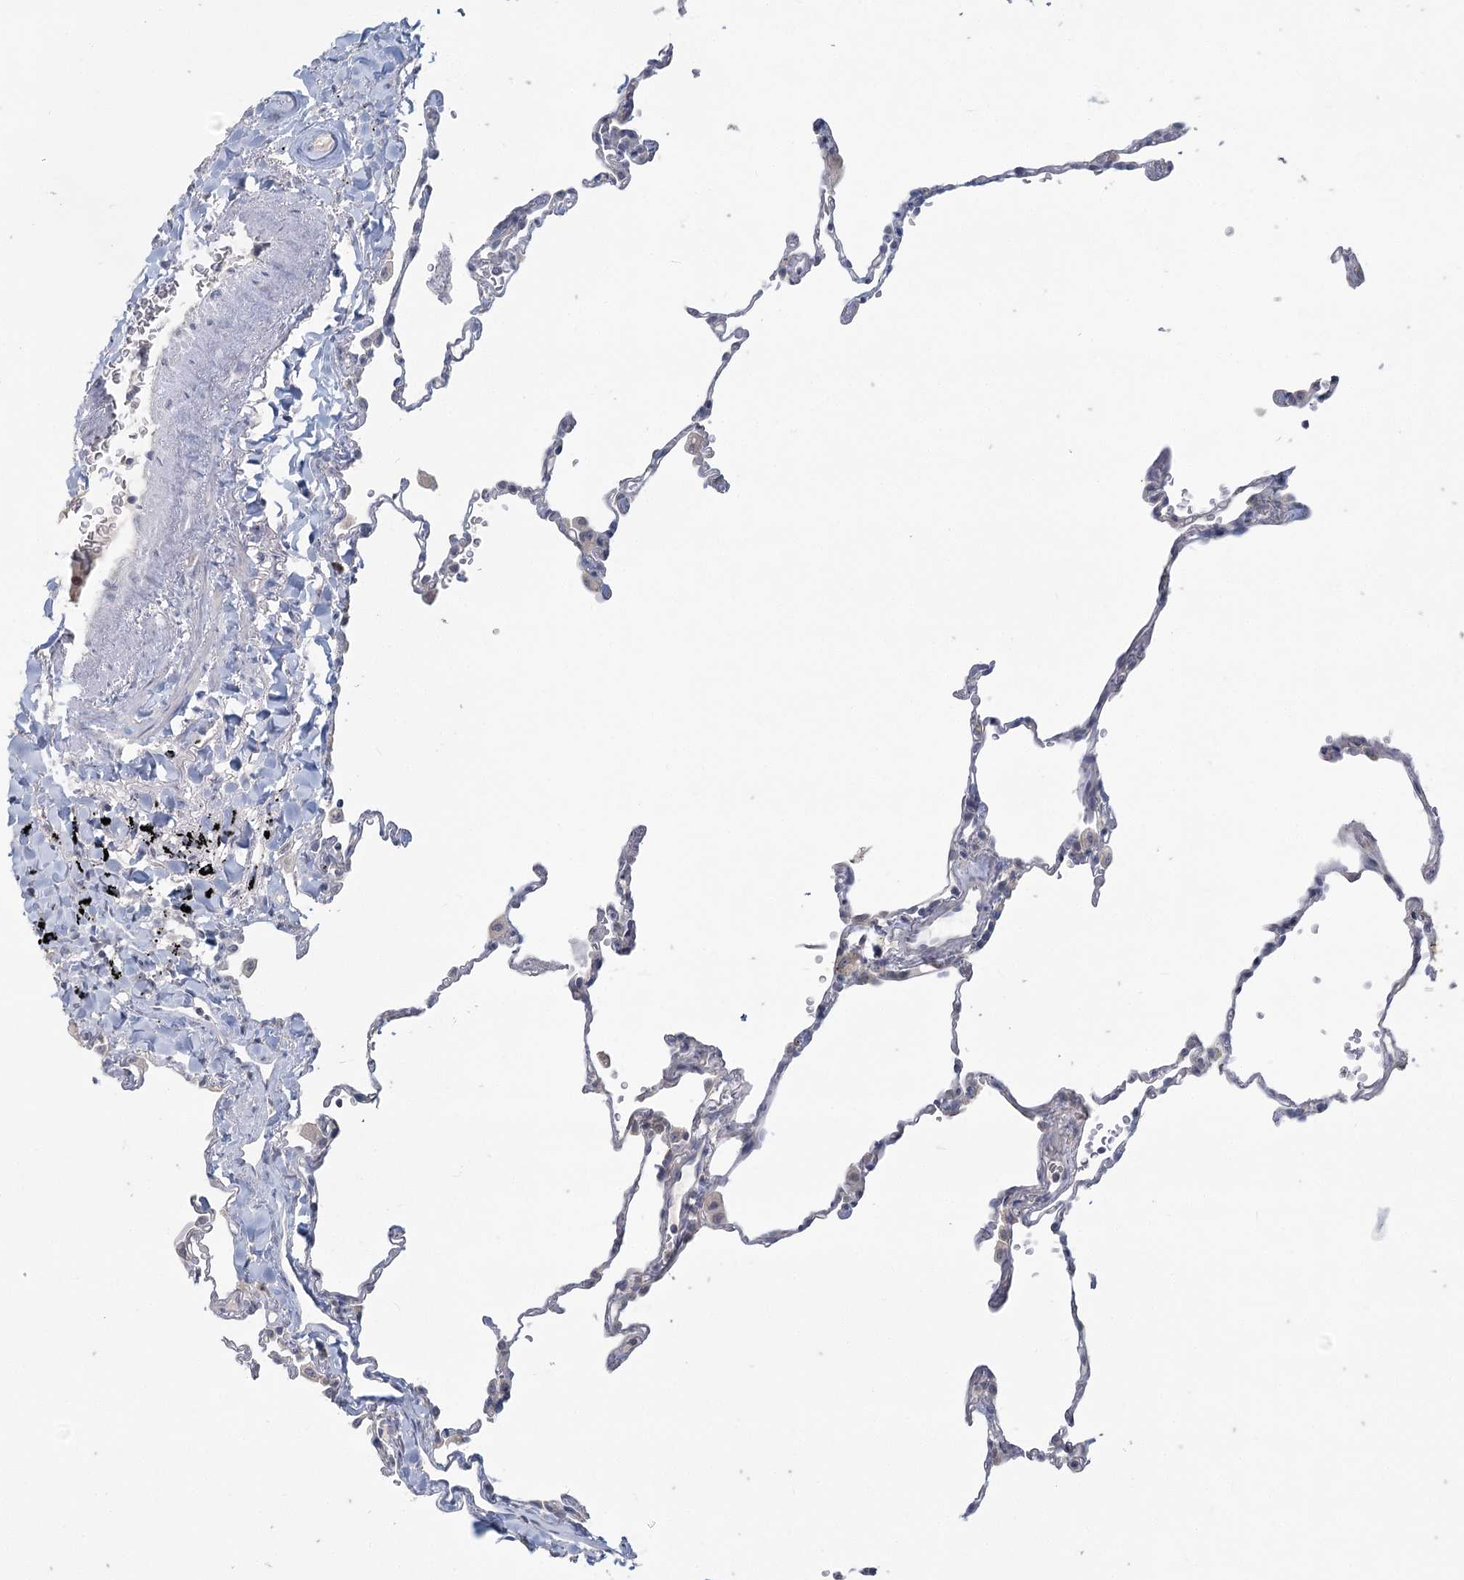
{"staining": {"intensity": "negative", "quantity": "none", "location": "none"}, "tissue": "lung", "cell_type": "Alveolar cells", "image_type": "normal", "snomed": [{"axis": "morphology", "description": "Normal tissue, NOS"}, {"axis": "topography", "description": "Lung"}], "caption": "Alveolar cells are negative for brown protein staining in unremarkable lung.", "gene": "SLC9A3", "patient": {"sex": "male", "age": 59}}